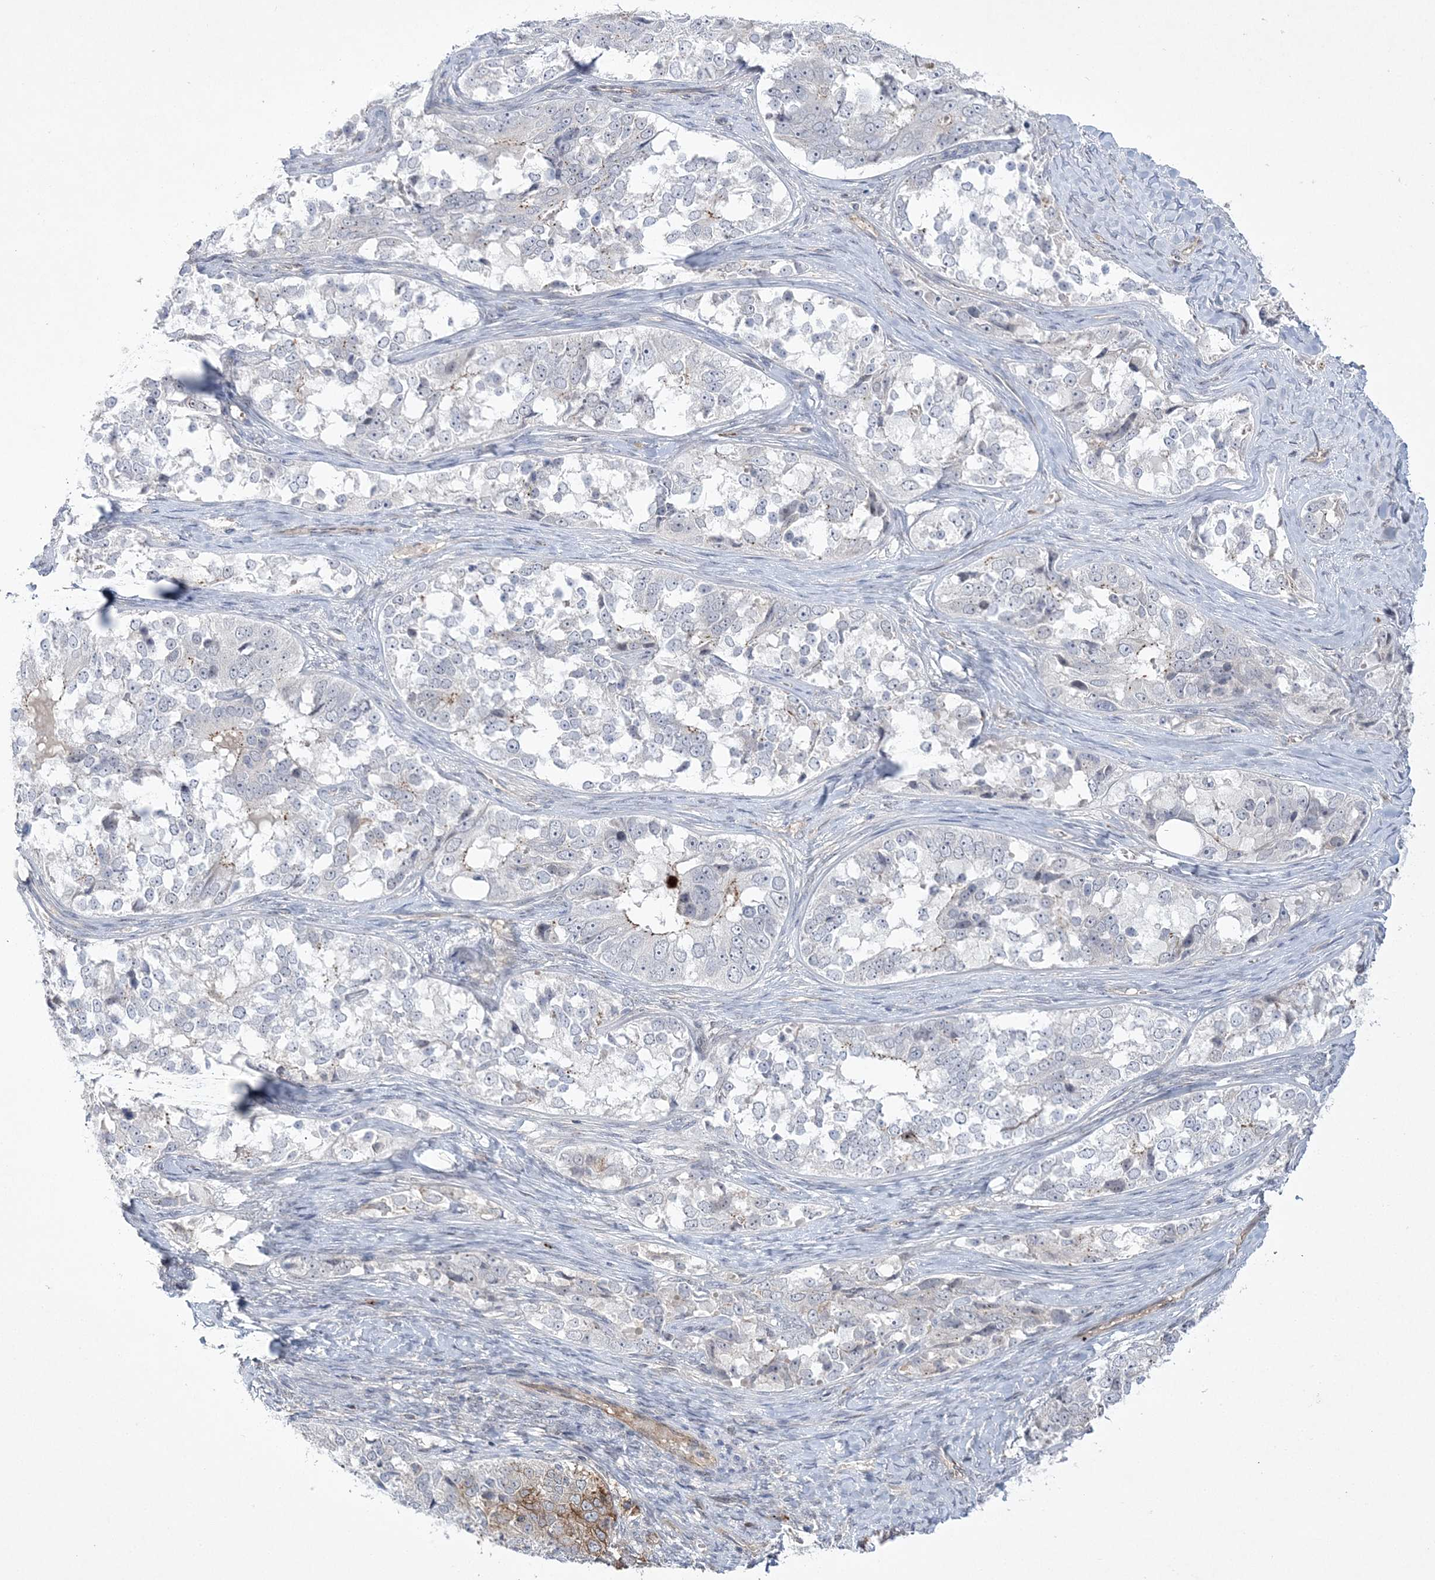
{"staining": {"intensity": "negative", "quantity": "none", "location": "none"}, "tissue": "ovarian cancer", "cell_type": "Tumor cells", "image_type": "cancer", "snomed": [{"axis": "morphology", "description": "Carcinoma, endometroid"}, {"axis": "topography", "description": "Ovary"}], "caption": "This photomicrograph is of ovarian cancer stained with immunohistochemistry (IHC) to label a protein in brown with the nuclei are counter-stained blue. There is no staining in tumor cells.", "gene": "ADAMTS12", "patient": {"sex": "female", "age": 51}}